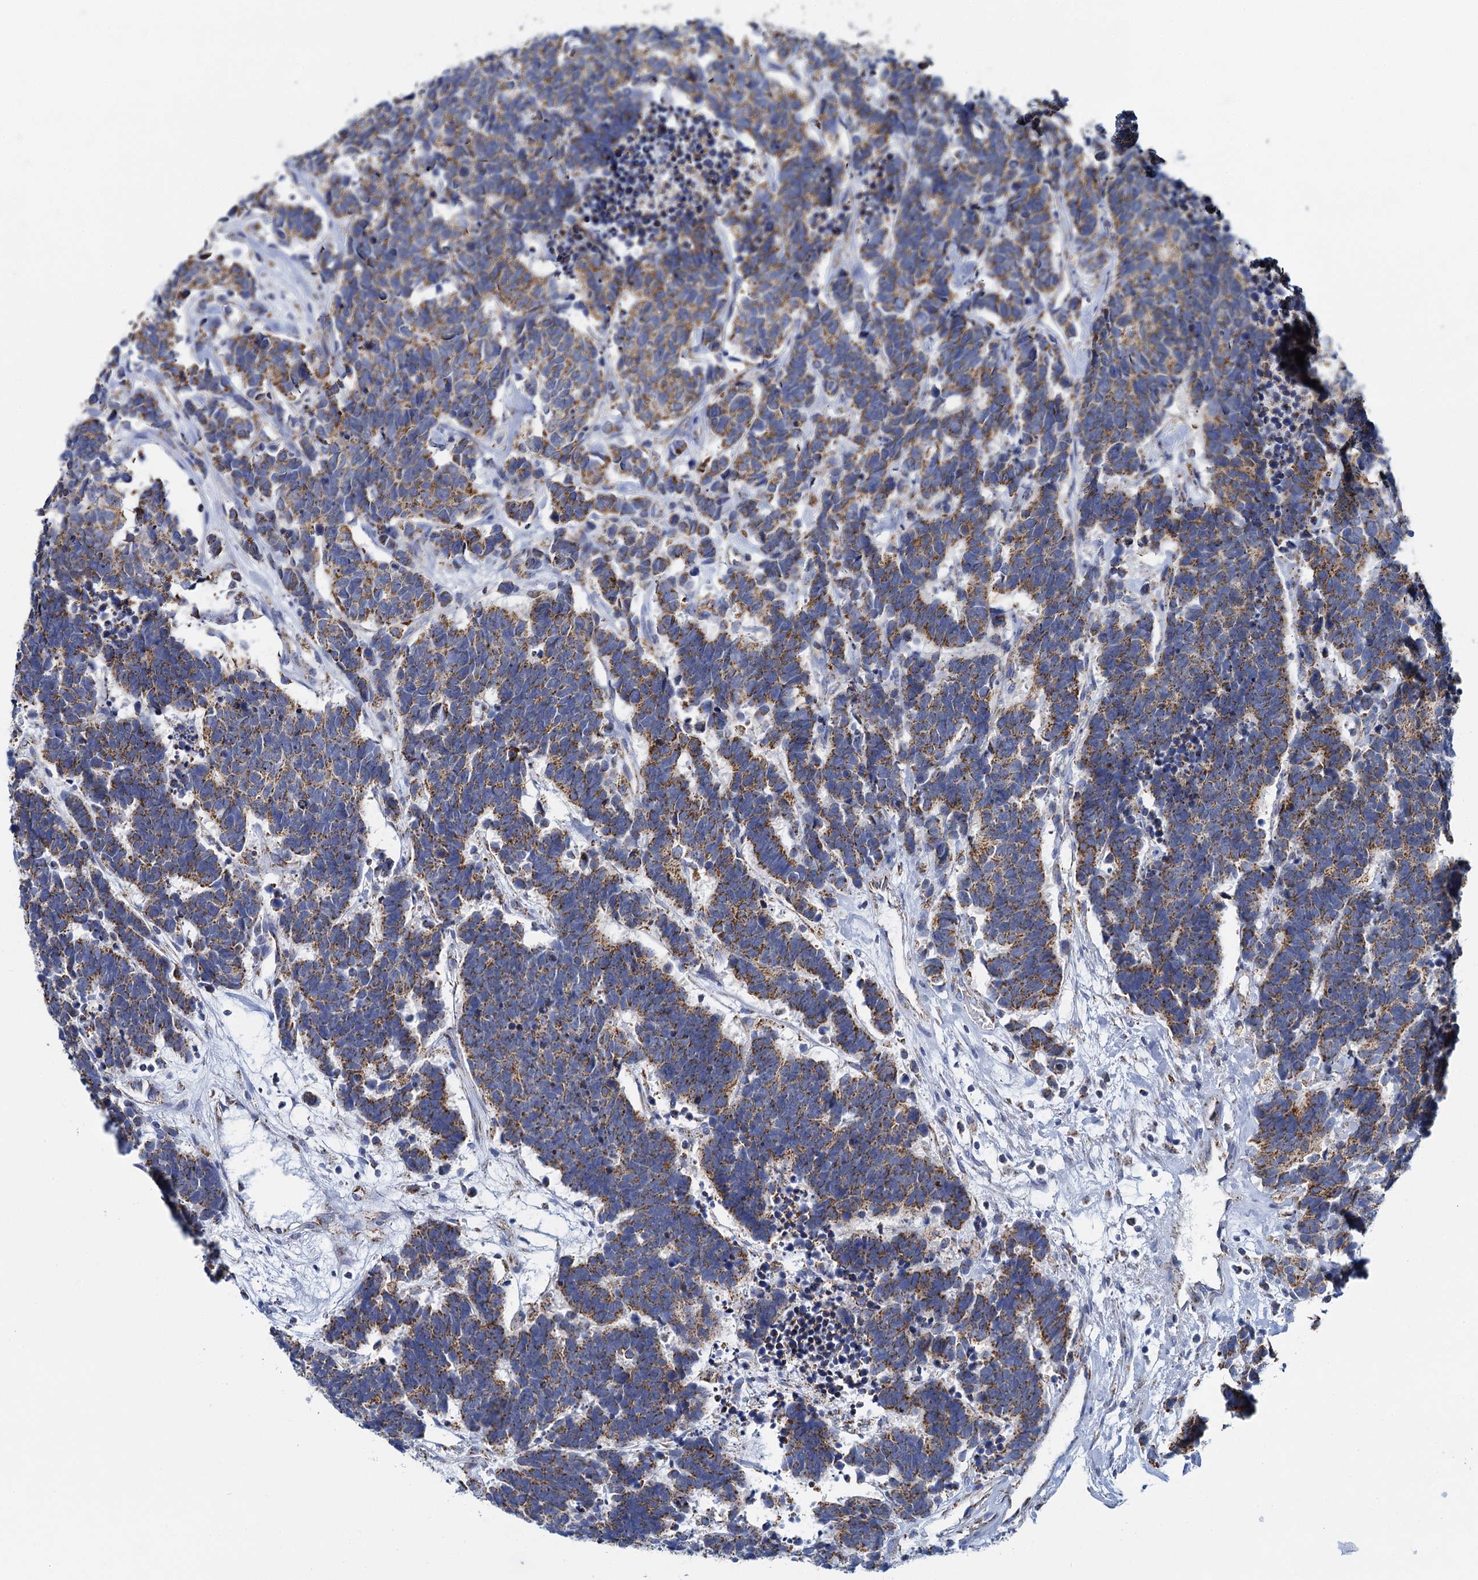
{"staining": {"intensity": "moderate", "quantity": ">75%", "location": "cytoplasmic/membranous"}, "tissue": "carcinoid", "cell_type": "Tumor cells", "image_type": "cancer", "snomed": [{"axis": "morphology", "description": "Carcinoma, NOS"}, {"axis": "morphology", "description": "Carcinoid, malignant, NOS"}, {"axis": "topography", "description": "Urinary bladder"}], "caption": "Carcinoid stained for a protein (brown) exhibits moderate cytoplasmic/membranous positive positivity in approximately >75% of tumor cells.", "gene": "CCP110", "patient": {"sex": "male", "age": 57}}